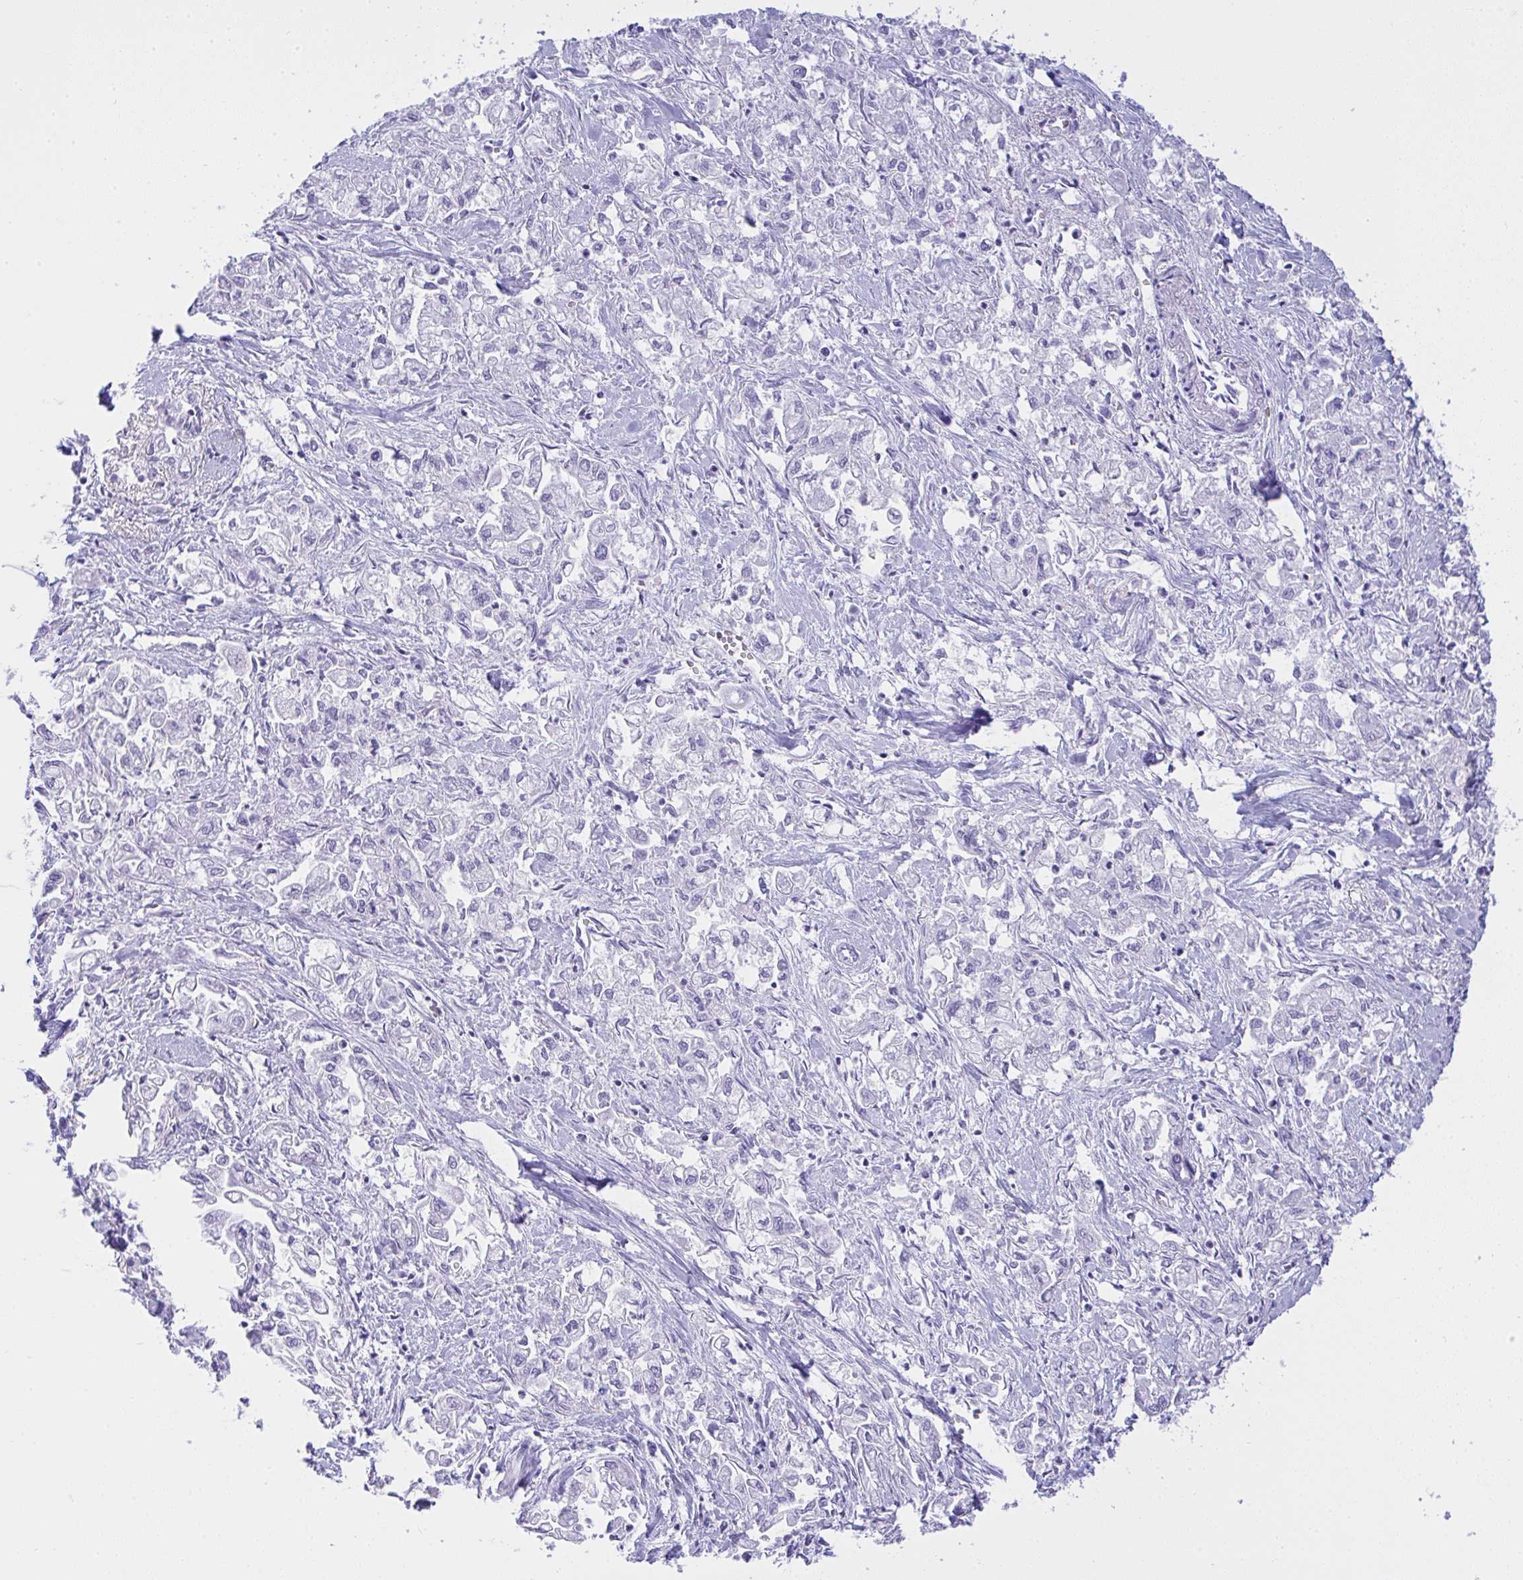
{"staining": {"intensity": "negative", "quantity": "none", "location": "none"}, "tissue": "pancreatic cancer", "cell_type": "Tumor cells", "image_type": "cancer", "snomed": [{"axis": "morphology", "description": "Adenocarcinoma, NOS"}, {"axis": "topography", "description": "Pancreas"}], "caption": "Adenocarcinoma (pancreatic) stained for a protein using IHC reveals no staining tumor cells.", "gene": "AKR1D1", "patient": {"sex": "male", "age": 72}}